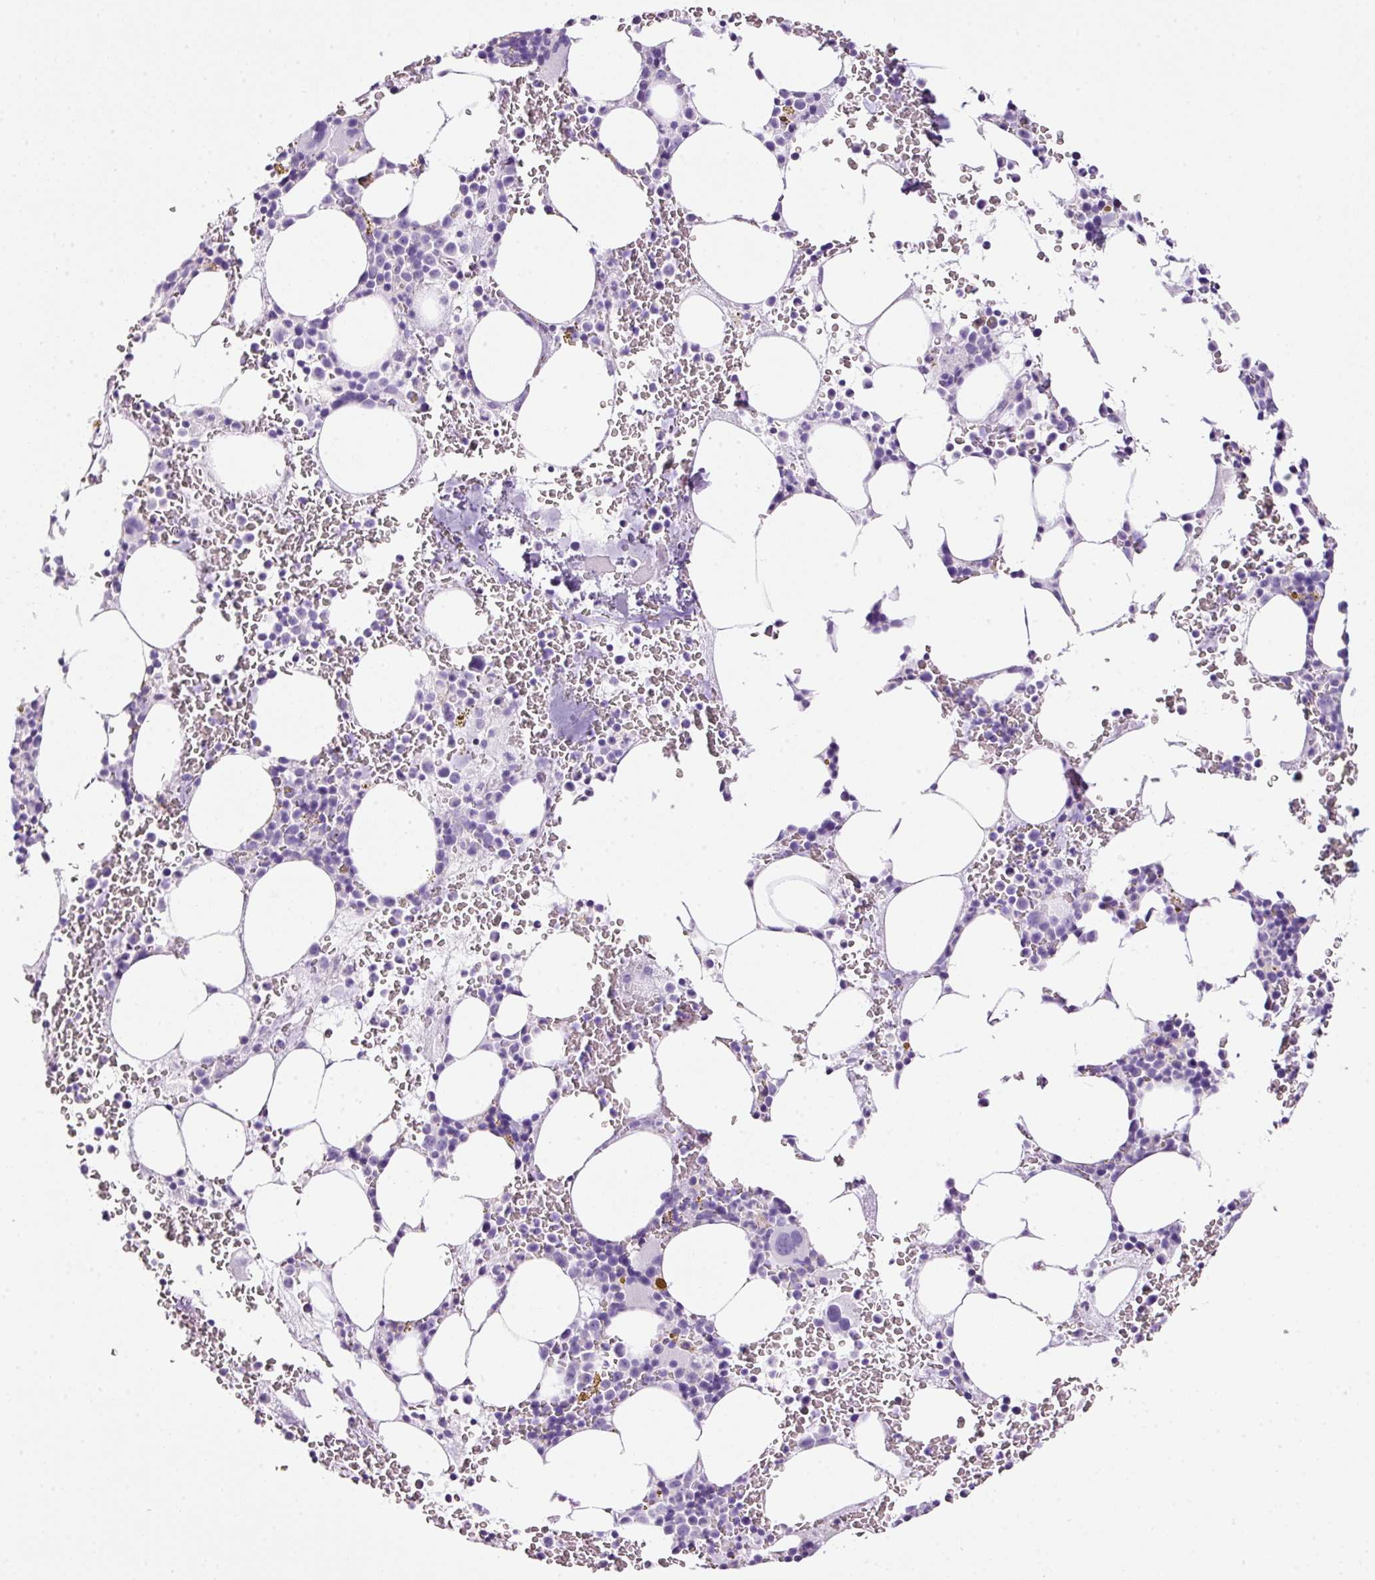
{"staining": {"intensity": "negative", "quantity": "none", "location": "none"}, "tissue": "bone marrow", "cell_type": "Hematopoietic cells", "image_type": "normal", "snomed": [{"axis": "morphology", "description": "Normal tissue, NOS"}, {"axis": "topography", "description": "Bone marrow"}], "caption": "Hematopoietic cells show no significant staining in normal bone marrow.", "gene": "BSND", "patient": {"sex": "male", "age": 62}}